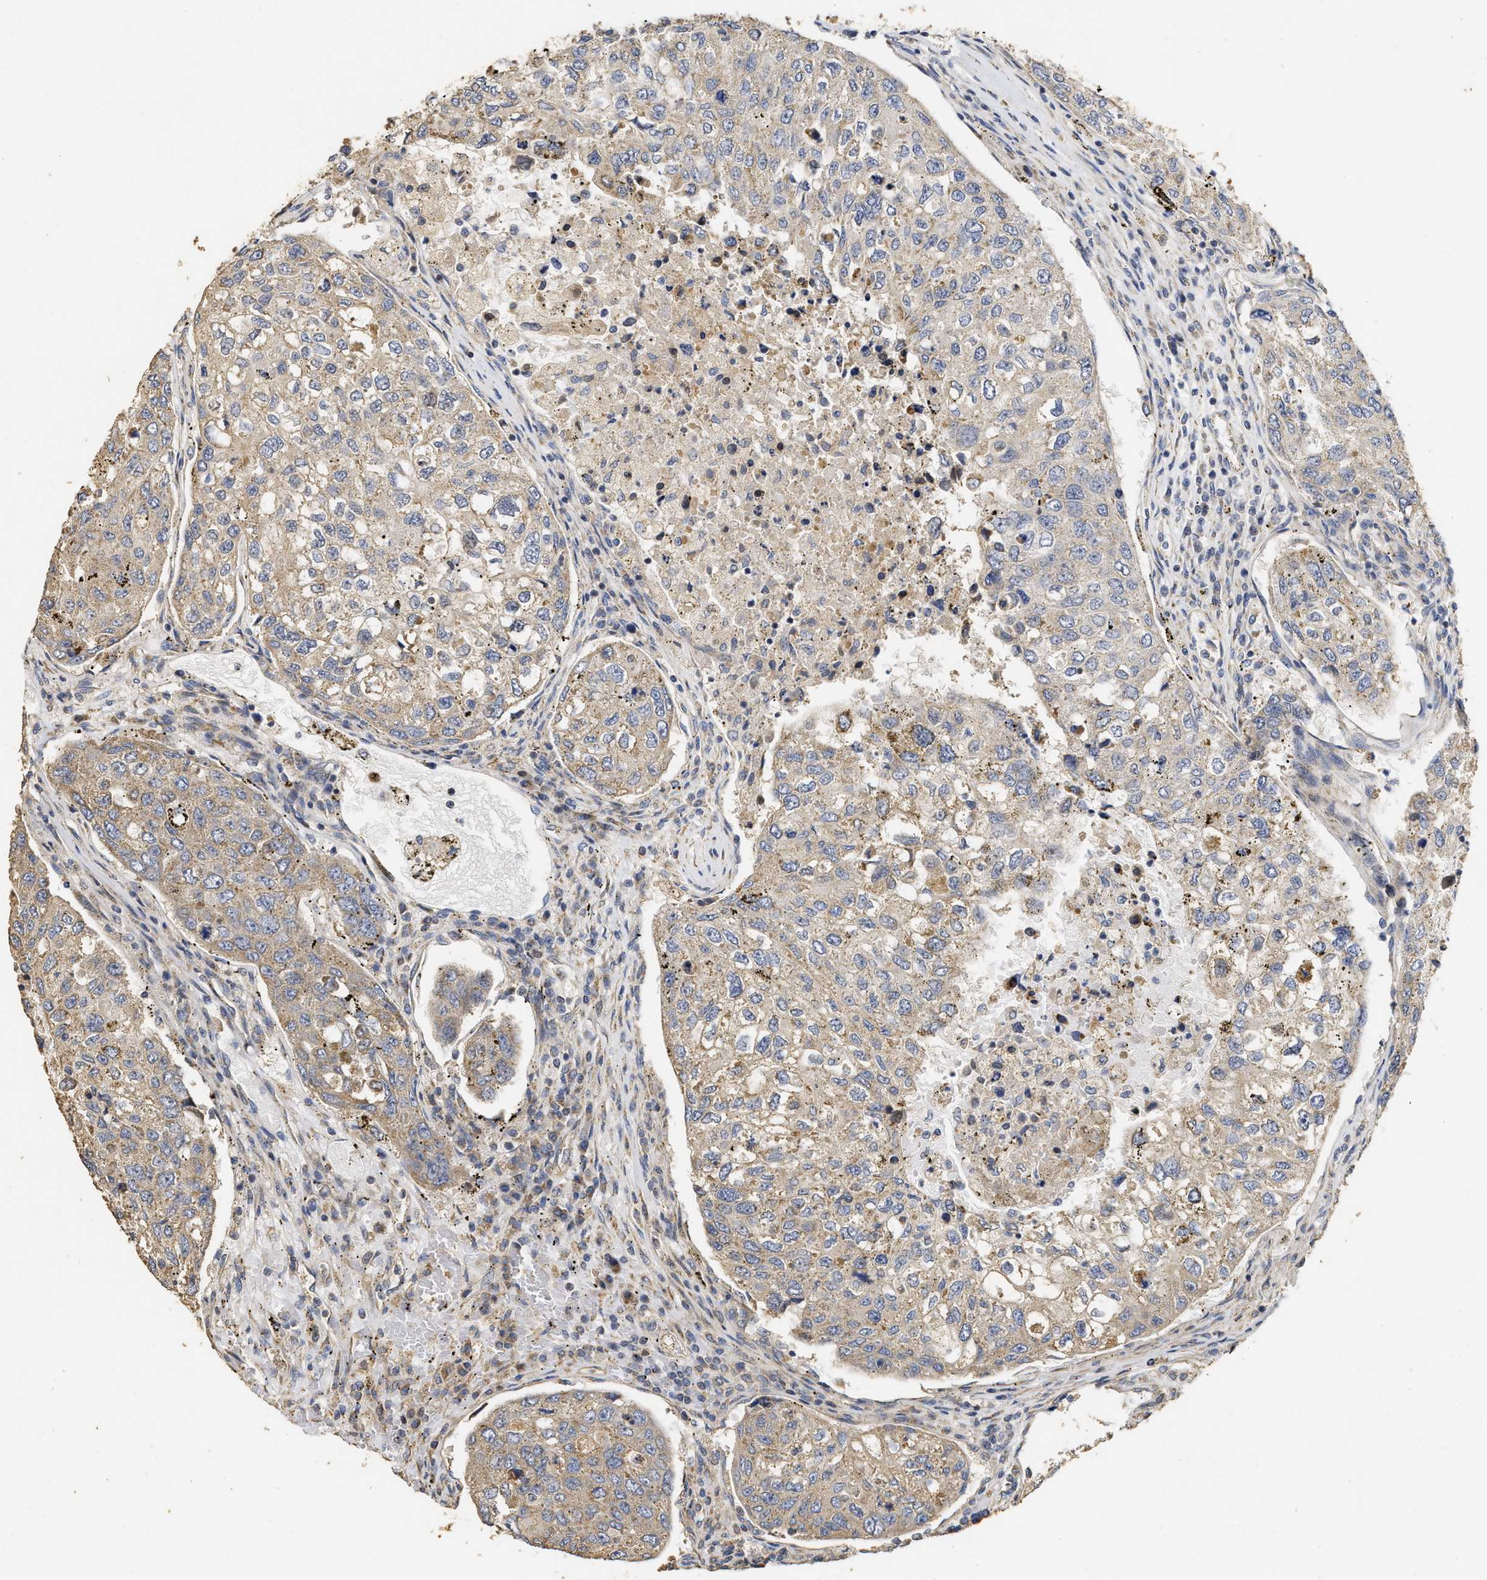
{"staining": {"intensity": "moderate", "quantity": "<25%", "location": "cytoplasmic/membranous"}, "tissue": "urothelial cancer", "cell_type": "Tumor cells", "image_type": "cancer", "snomed": [{"axis": "morphology", "description": "Urothelial carcinoma, High grade"}, {"axis": "topography", "description": "Lymph node"}, {"axis": "topography", "description": "Urinary bladder"}], "caption": "Urothelial cancer stained with a brown dye demonstrates moderate cytoplasmic/membranous positive positivity in about <25% of tumor cells.", "gene": "NAV1", "patient": {"sex": "male", "age": 51}}